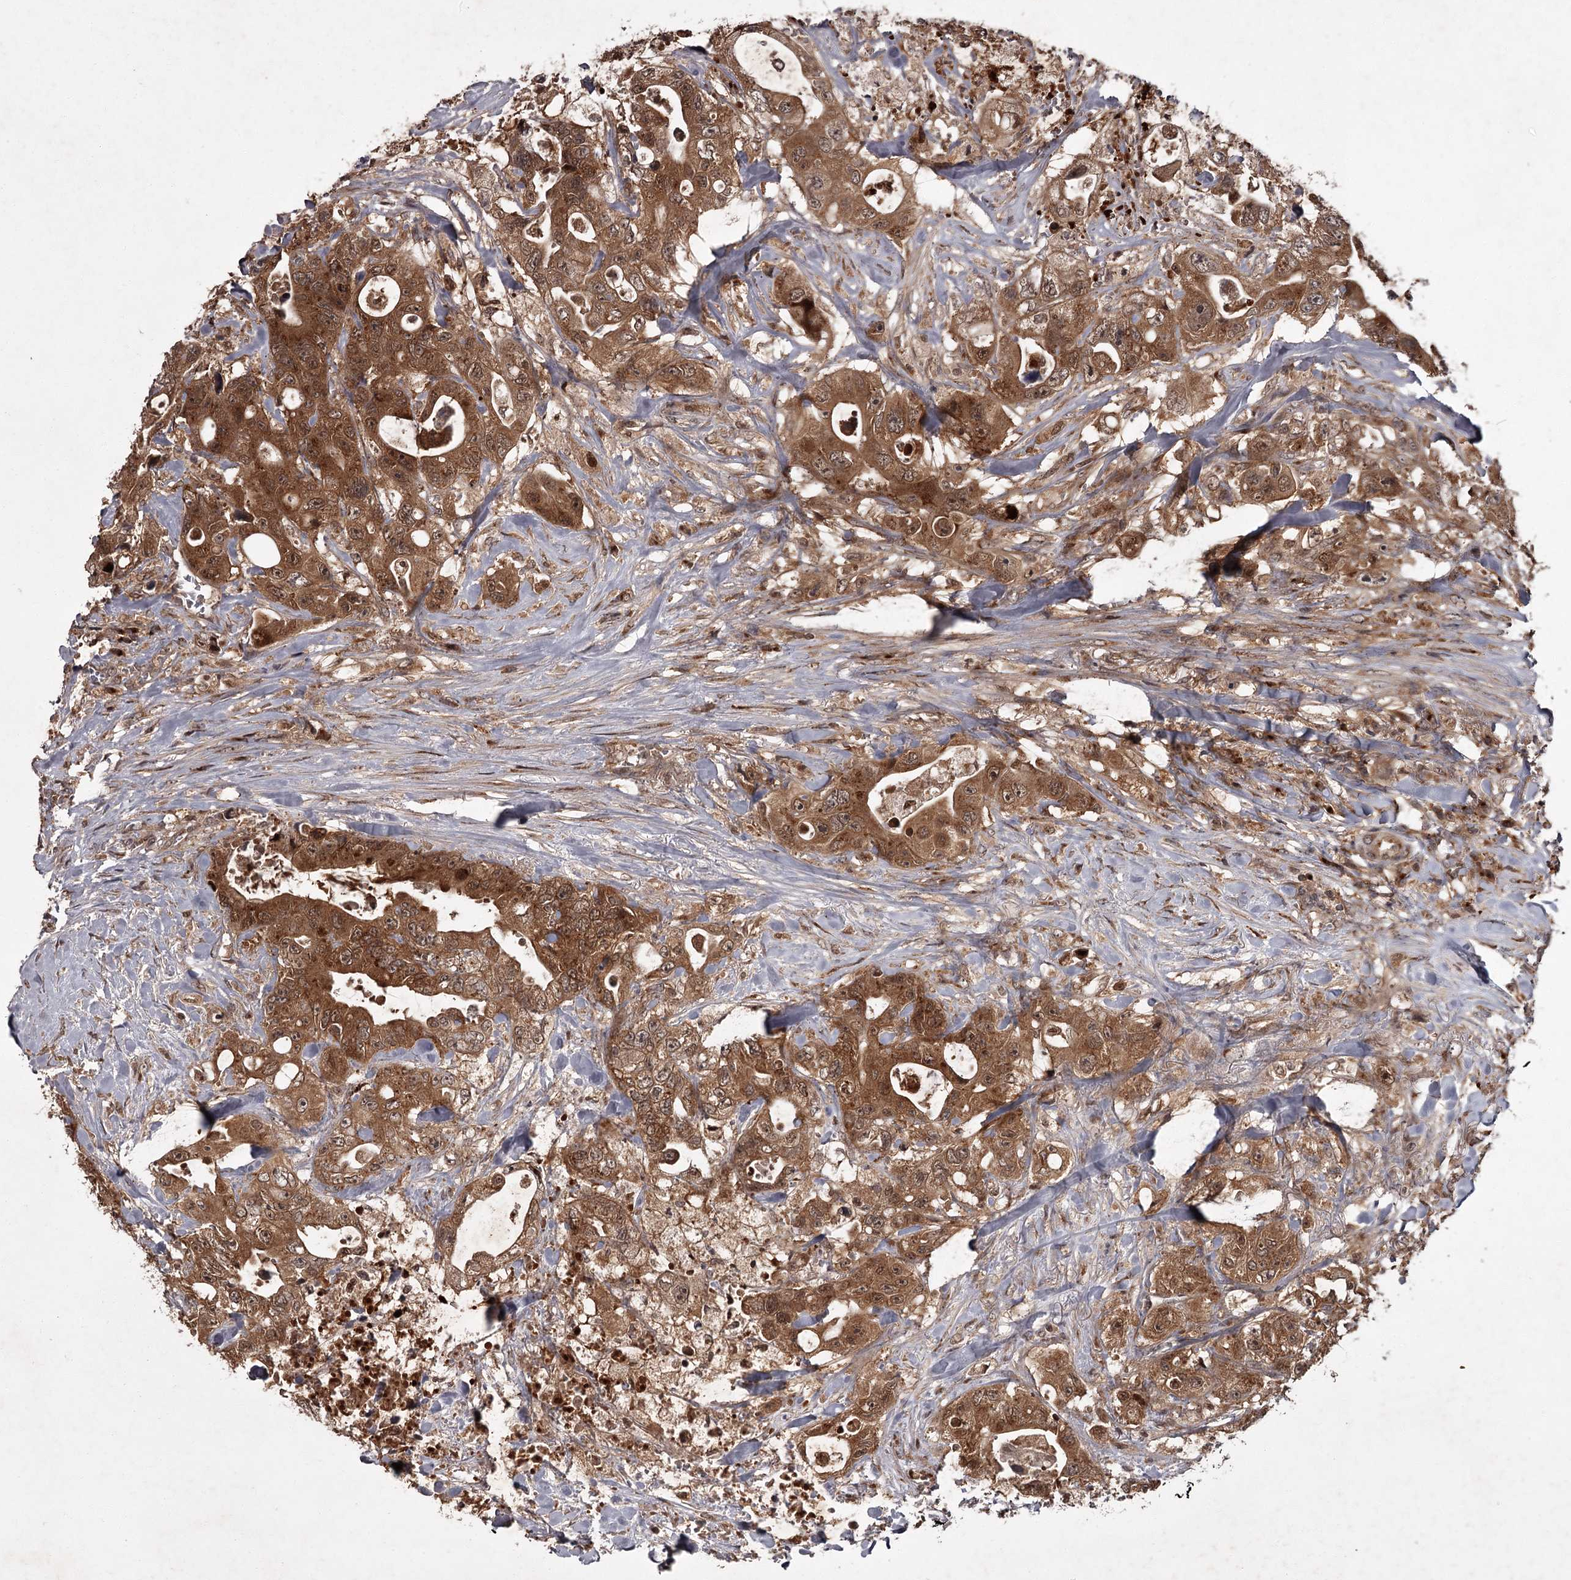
{"staining": {"intensity": "strong", "quantity": ">75%", "location": "cytoplasmic/membranous"}, "tissue": "colorectal cancer", "cell_type": "Tumor cells", "image_type": "cancer", "snomed": [{"axis": "morphology", "description": "Adenocarcinoma, NOS"}, {"axis": "topography", "description": "Colon"}], "caption": "Colorectal cancer stained with a protein marker shows strong staining in tumor cells.", "gene": "TBC1D23", "patient": {"sex": "female", "age": 46}}